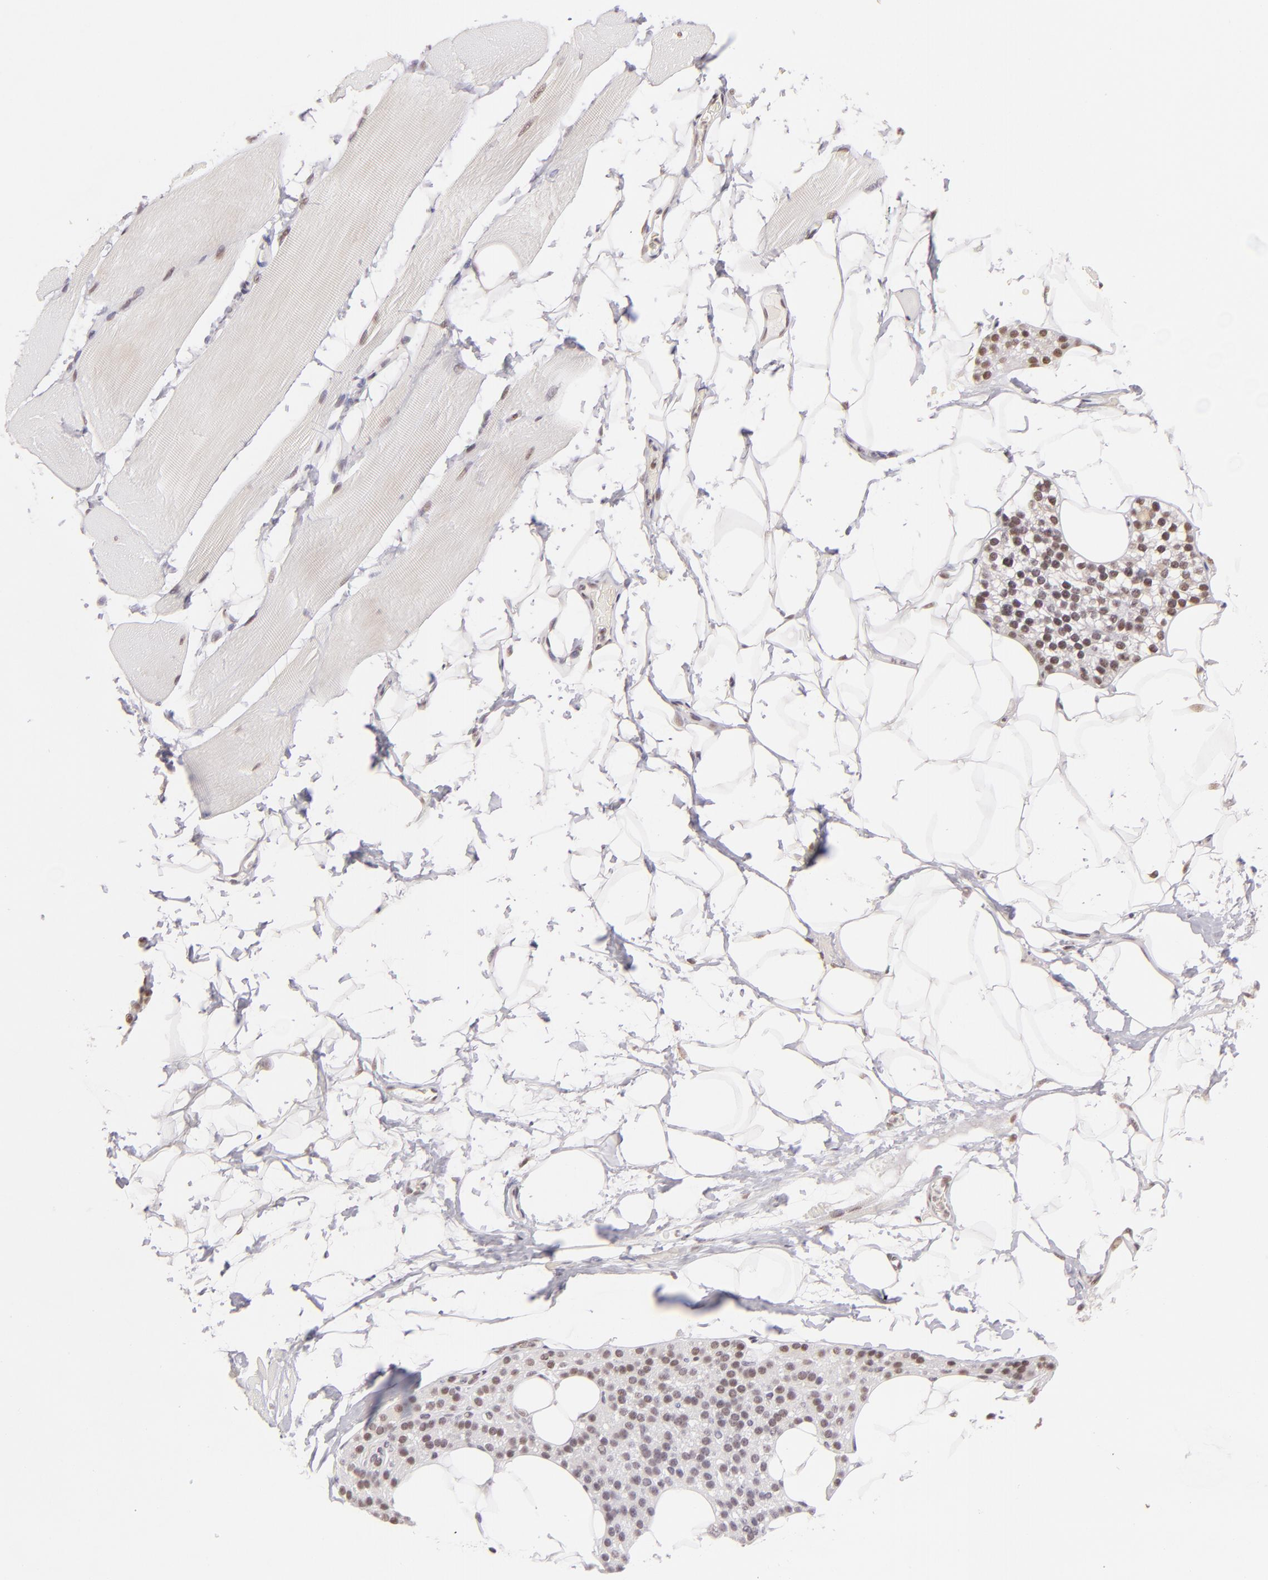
{"staining": {"intensity": "weak", "quantity": "25%-75%", "location": "nuclear"}, "tissue": "skeletal muscle", "cell_type": "Myocytes", "image_type": "normal", "snomed": [{"axis": "morphology", "description": "Normal tissue, NOS"}, {"axis": "topography", "description": "Skeletal muscle"}, {"axis": "topography", "description": "Parathyroid gland"}], "caption": "Weak nuclear protein expression is identified in approximately 25%-75% of myocytes in skeletal muscle. (brown staining indicates protein expression, while blue staining denotes nuclei).", "gene": "INTS6", "patient": {"sex": "female", "age": 37}}